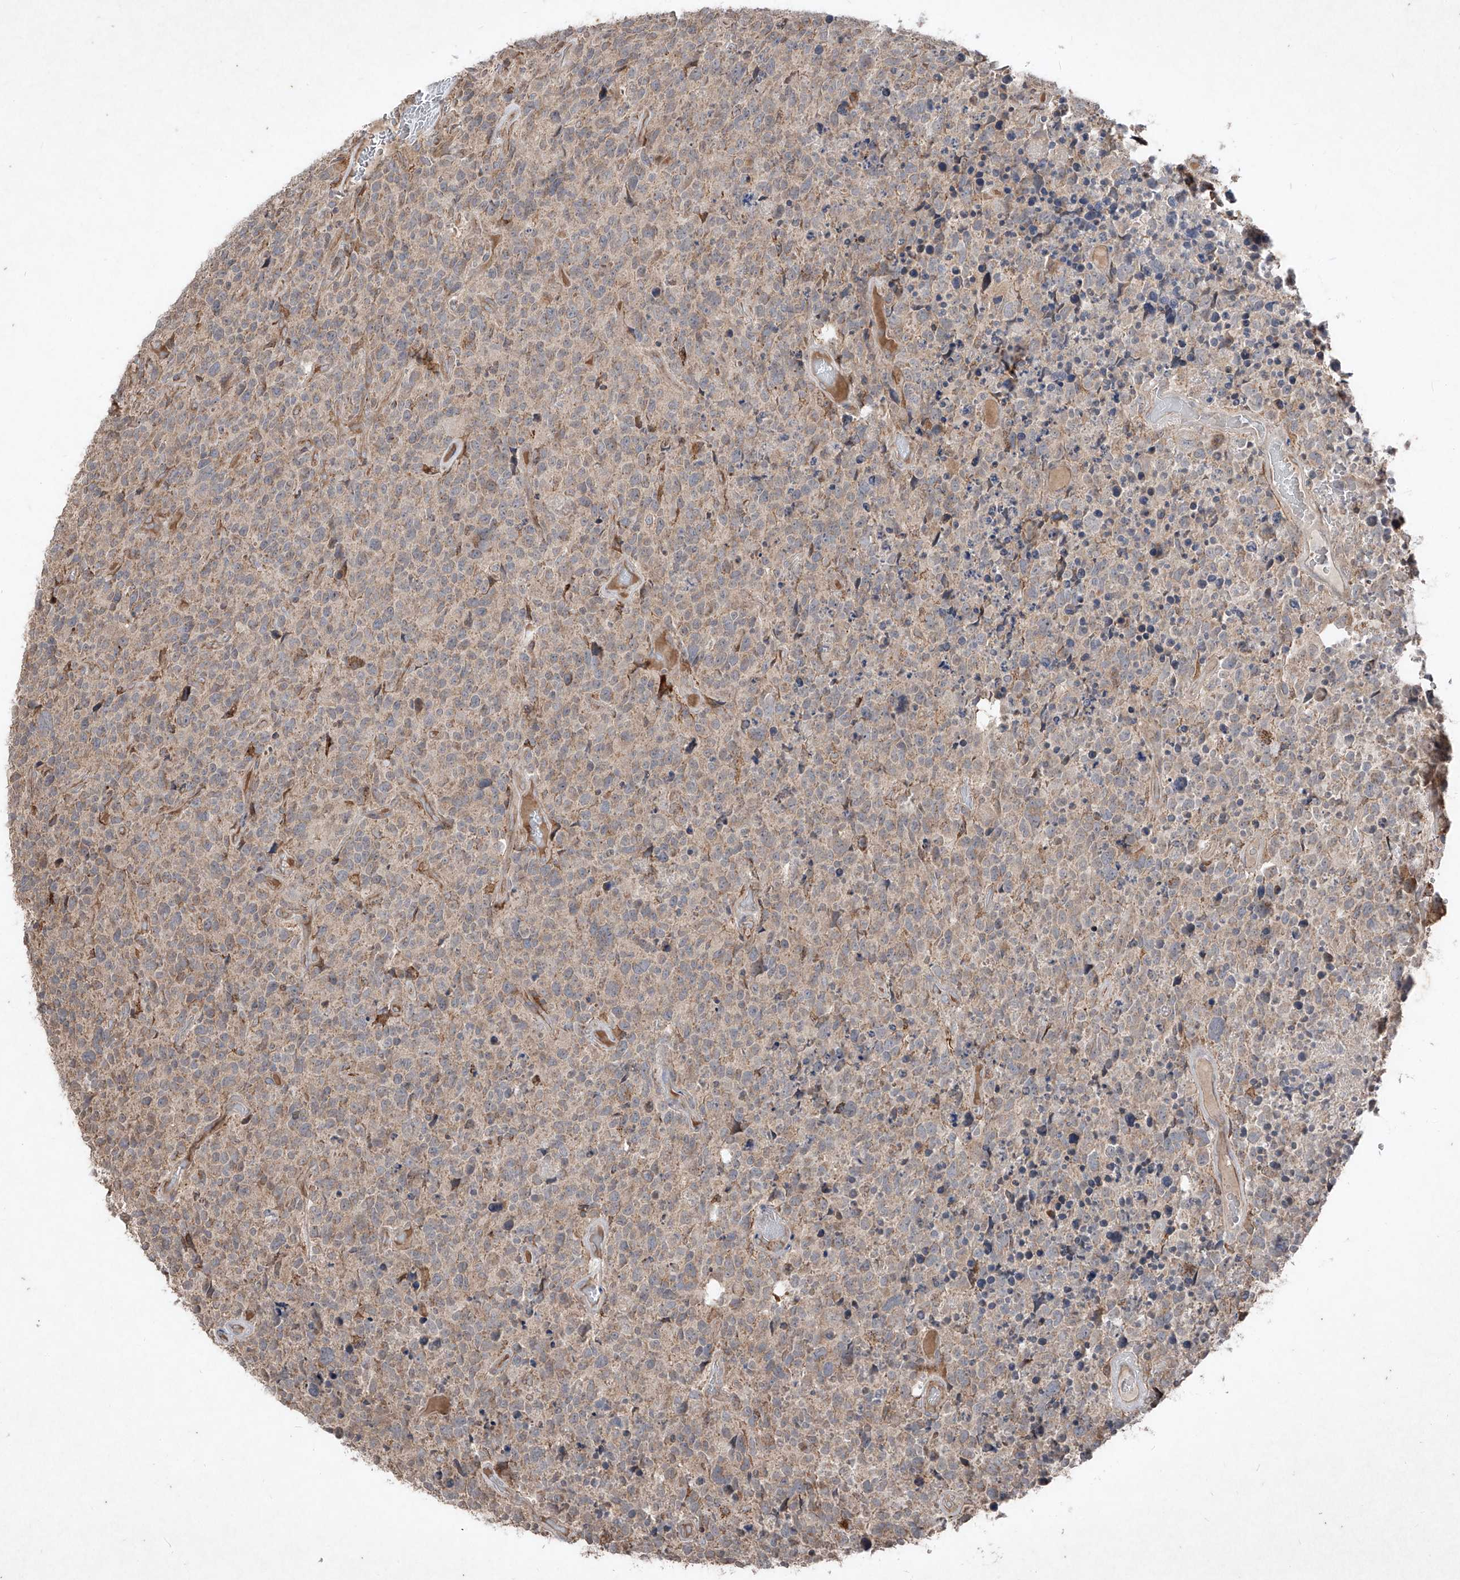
{"staining": {"intensity": "weak", "quantity": ">75%", "location": "cytoplasmic/membranous"}, "tissue": "glioma", "cell_type": "Tumor cells", "image_type": "cancer", "snomed": [{"axis": "morphology", "description": "Glioma, malignant, High grade"}, {"axis": "topography", "description": "Brain"}], "caption": "Approximately >75% of tumor cells in human high-grade glioma (malignant) show weak cytoplasmic/membranous protein expression as visualized by brown immunohistochemical staining.", "gene": "ABCD3", "patient": {"sex": "male", "age": 69}}